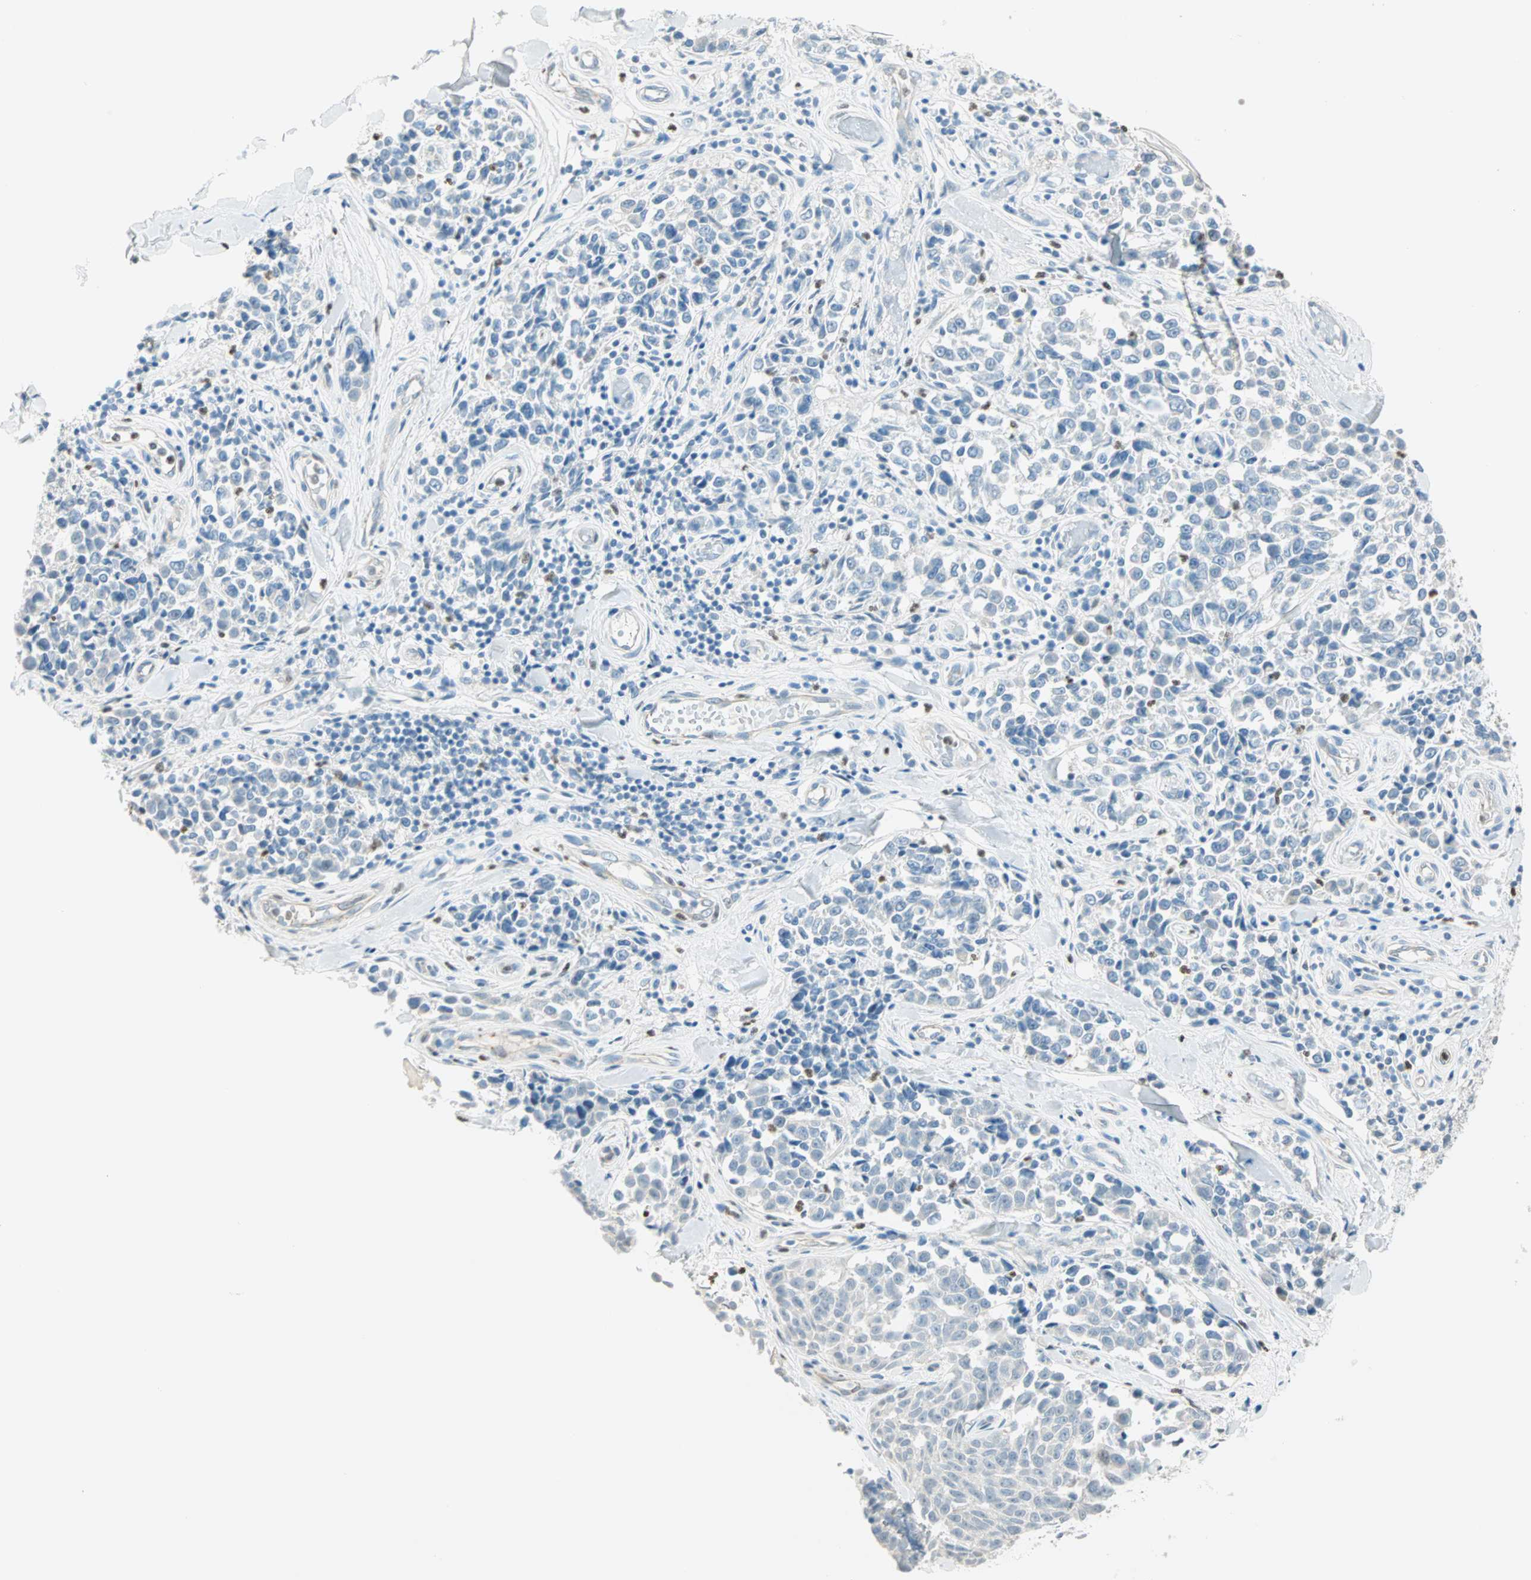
{"staining": {"intensity": "negative", "quantity": "none", "location": "none"}, "tissue": "melanoma", "cell_type": "Tumor cells", "image_type": "cancer", "snomed": [{"axis": "morphology", "description": "Malignant melanoma, NOS"}, {"axis": "topography", "description": "Skin"}], "caption": "High power microscopy image of an IHC photomicrograph of malignant melanoma, revealing no significant positivity in tumor cells.", "gene": "MLLT10", "patient": {"sex": "female", "age": 64}}